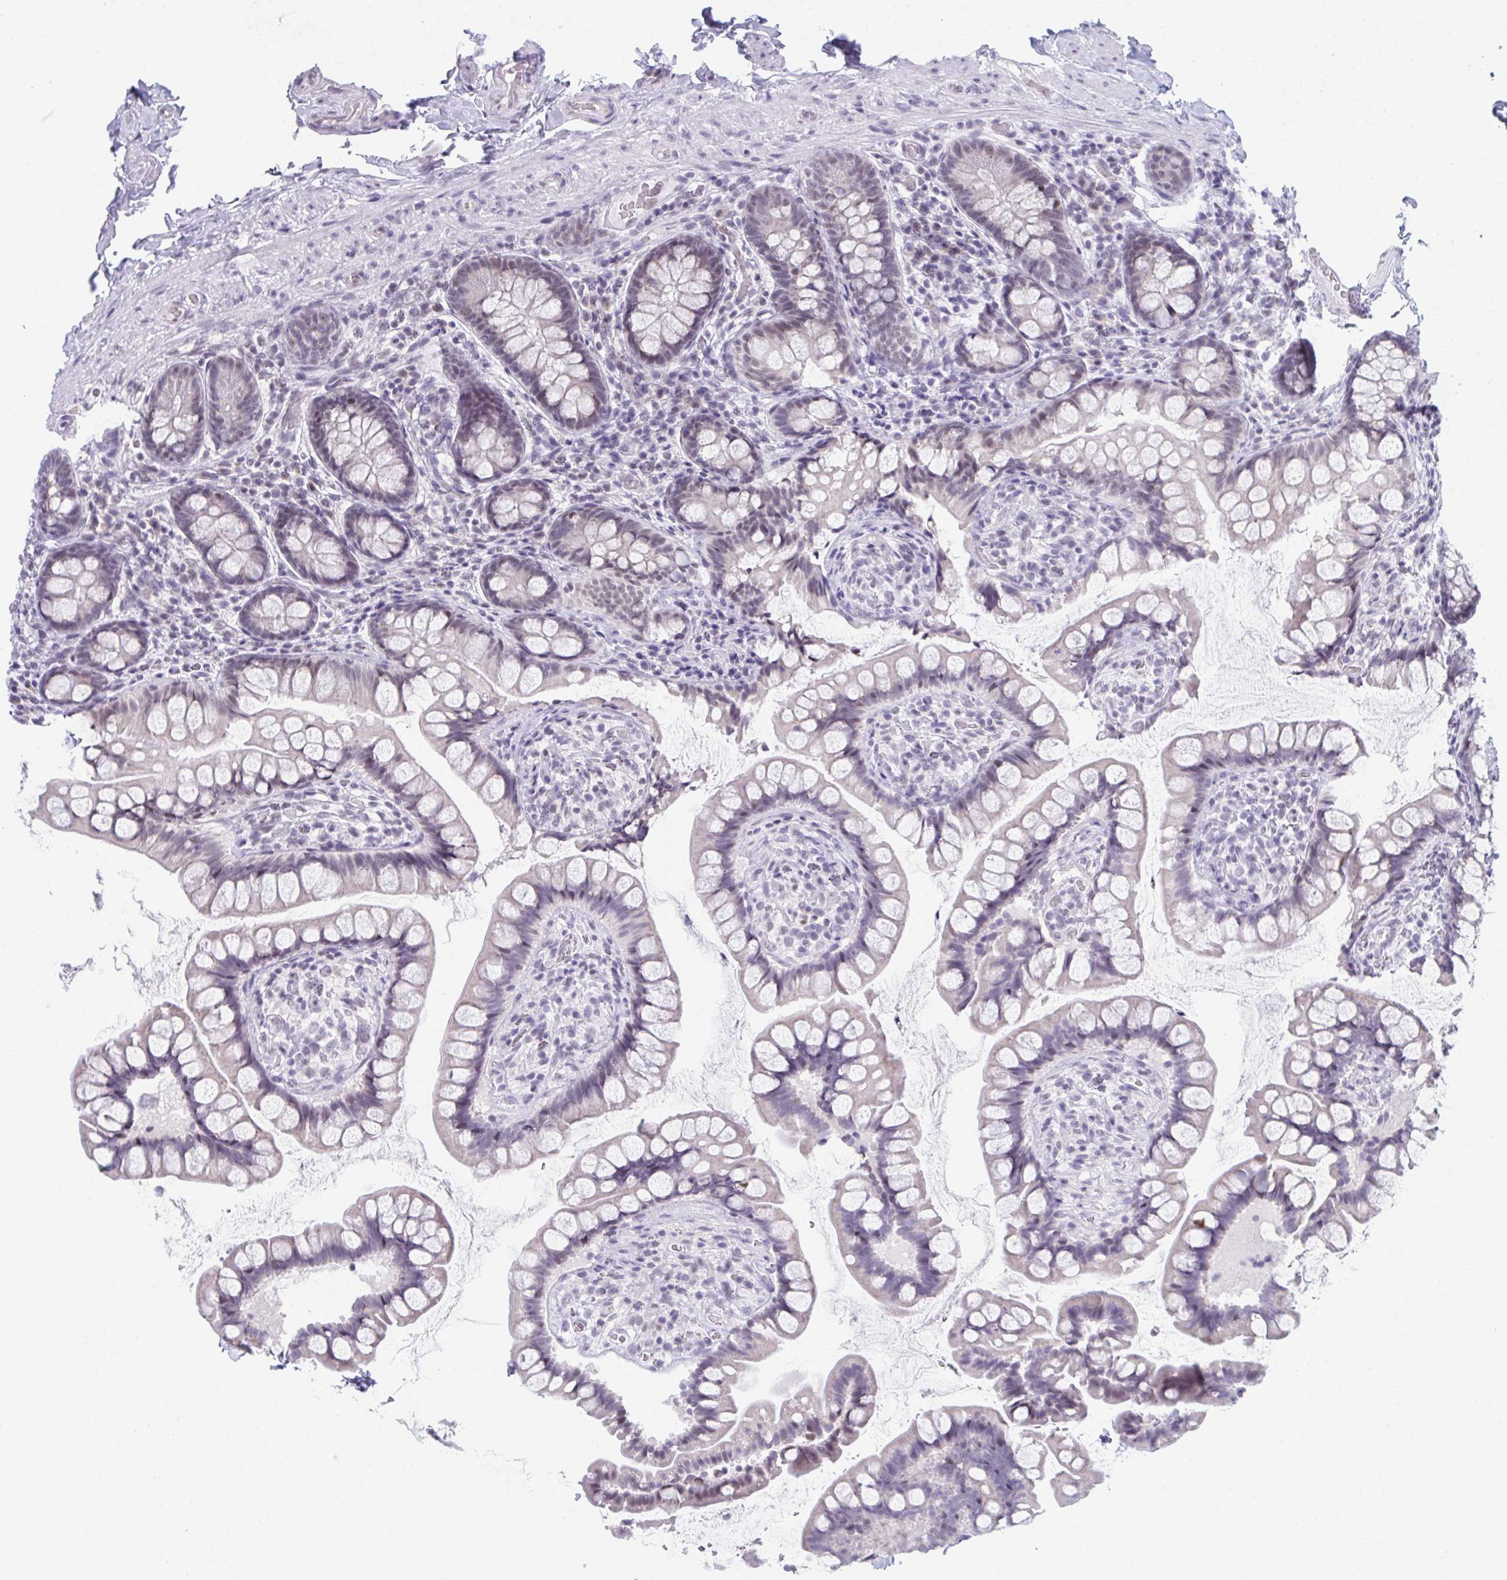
{"staining": {"intensity": "weak", "quantity": "25%-75%", "location": "nuclear"}, "tissue": "small intestine", "cell_type": "Glandular cells", "image_type": "normal", "snomed": [{"axis": "morphology", "description": "Normal tissue, NOS"}, {"axis": "topography", "description": "Small intestine"}], "caption": "Small intestine stained with DAB (3,3'-diaminobenzidine) IHC demonstrates low levels of weak nuclear expression in about 25%-75% of glandular cells. (DAB = brown stain, brightfield microscopy at high magnification).", "gene": "CCDC105", "patient": {"sex": "male", "age": 70}}